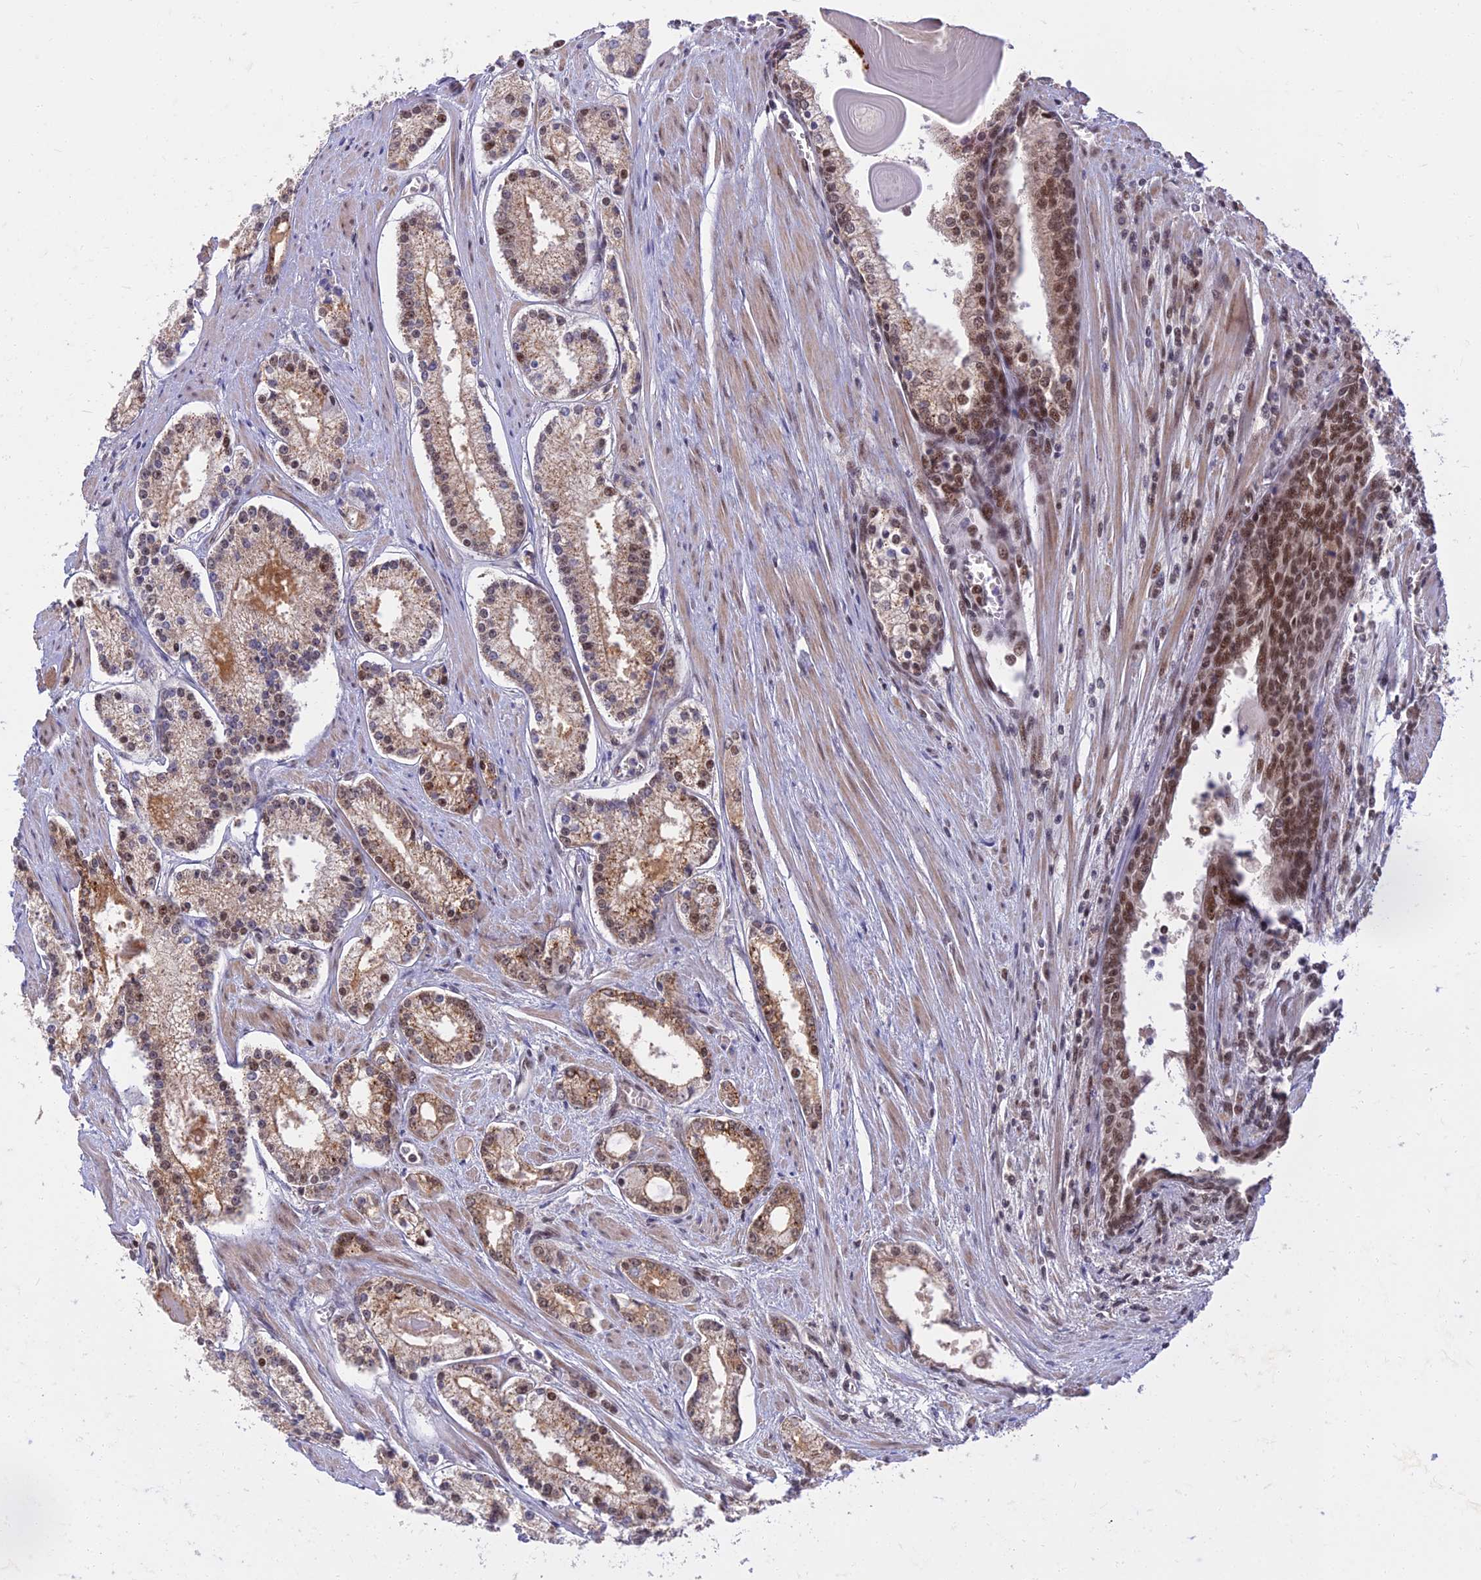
{"staining": {"intensity": "moderate", "quantity": ">75%", "location": "cytoplasmic/membranous"}, "tissue": "prostate cancer", "cell_type": "Tumor cells", "image_type": "cancer", "snomed": [{"axis": "morphology", "description": "Adenocarcinoma, Low grade"}, {"axis": "topography", "description": "Prostate"}], "caption": "Prostate adenocarcinoma (low-grade) stained for a protein (brown) reveals moderate cytoplasmic/membranous positive positivity in approximately >75% of tumor cells.", "gene": "TCEA2", "patient": {"sex": "male", "age": 54}}